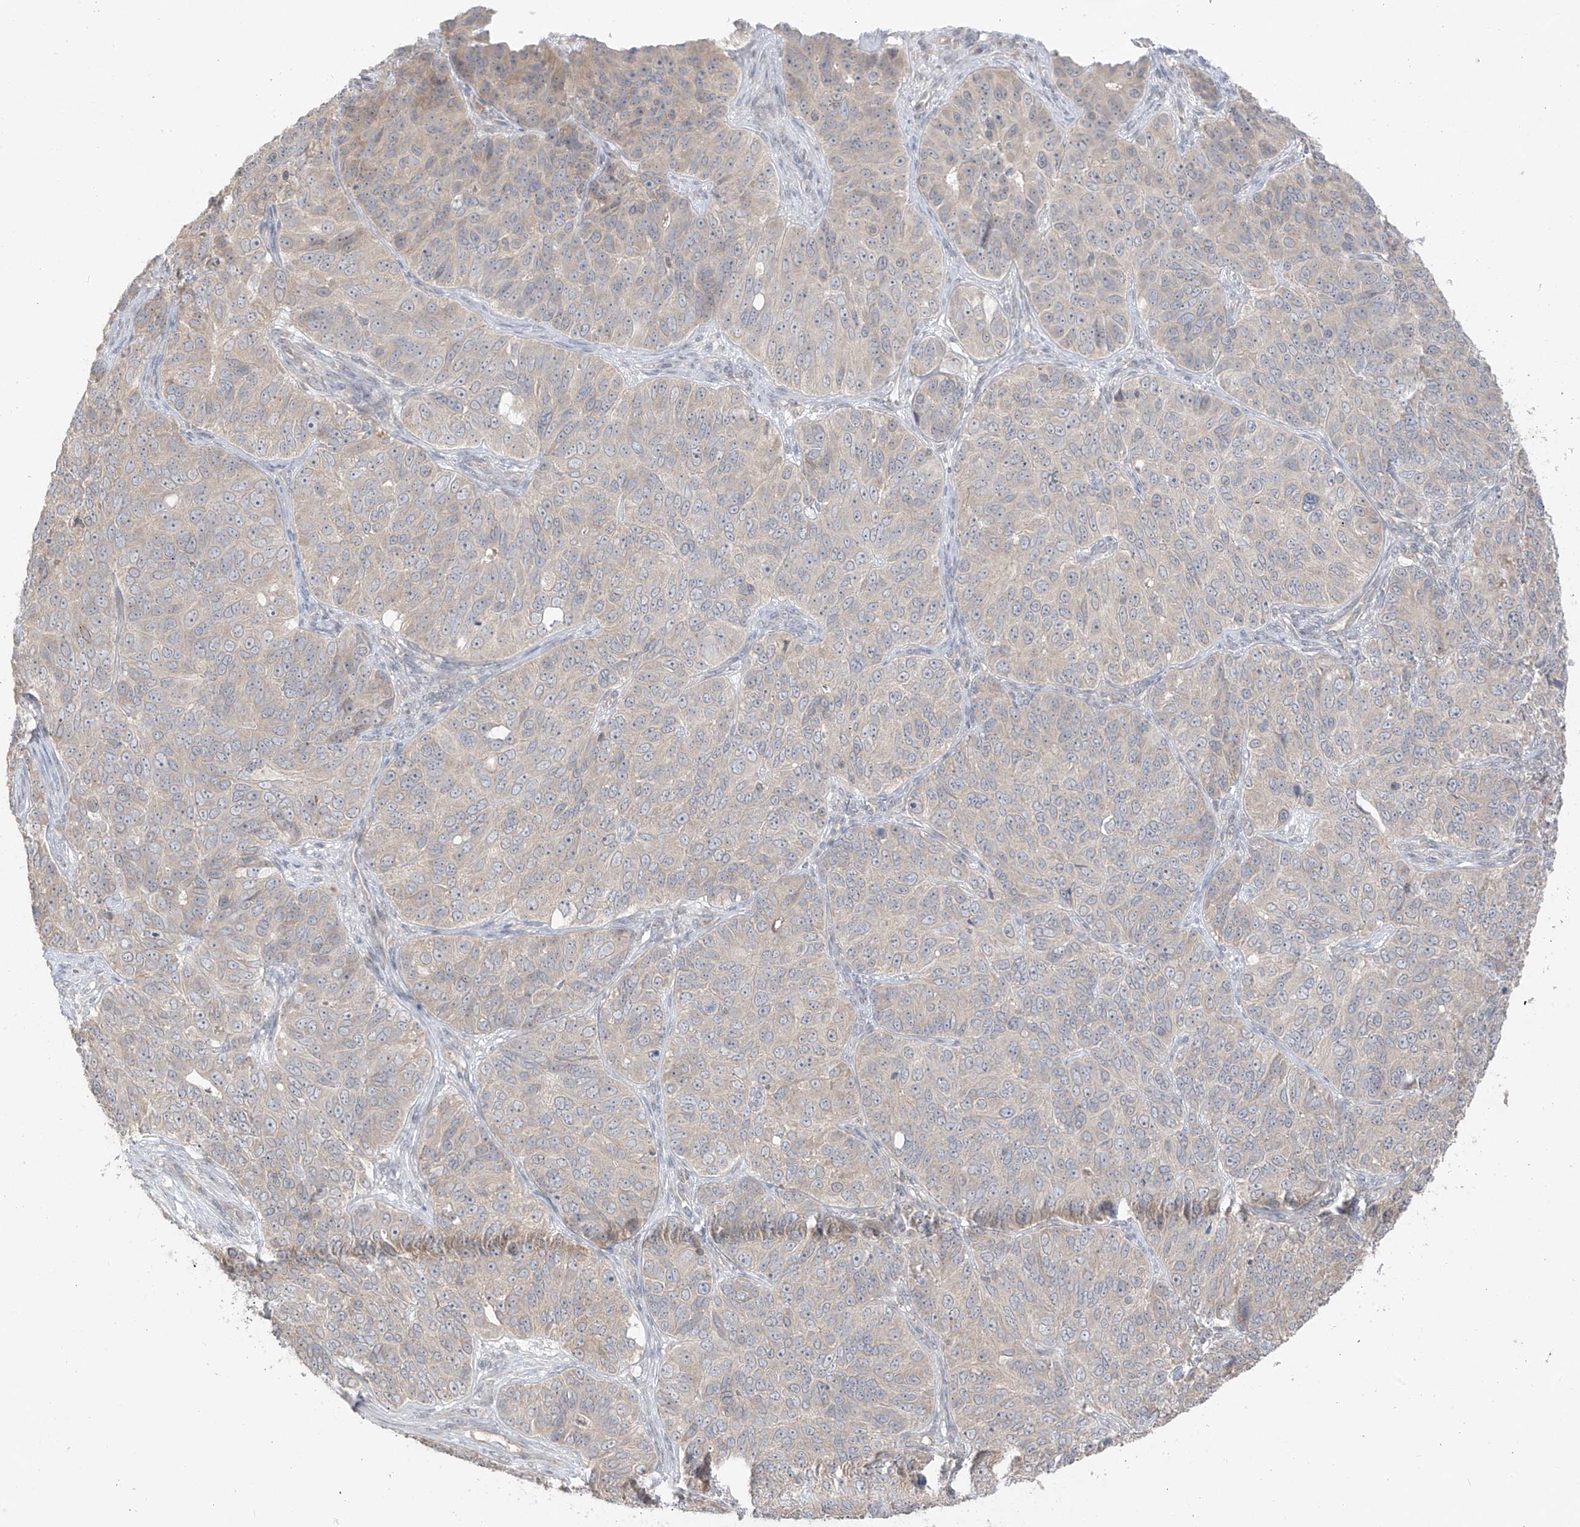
{"staining": {"intensity": "negative", "quantity": "none", "location": "none"}, "tissue": "ovarian cancer", "cell_type": "Tumor cells", "image_type": "cancer", "snomed": [{"axis": "morphology", "description": "Carcinoma, endometroid"}, {"axis": "topography", "description": "Ovary"}], "caption": "This is a photomicrograph of IHC staining of ovarian cancer, which shows no positivity in tumor cells. (DAB IHC visualized using brightfield microscopy, high magnification).", "gene": "ANGEL2", "patient": {"sex": "female", "age": 51}}